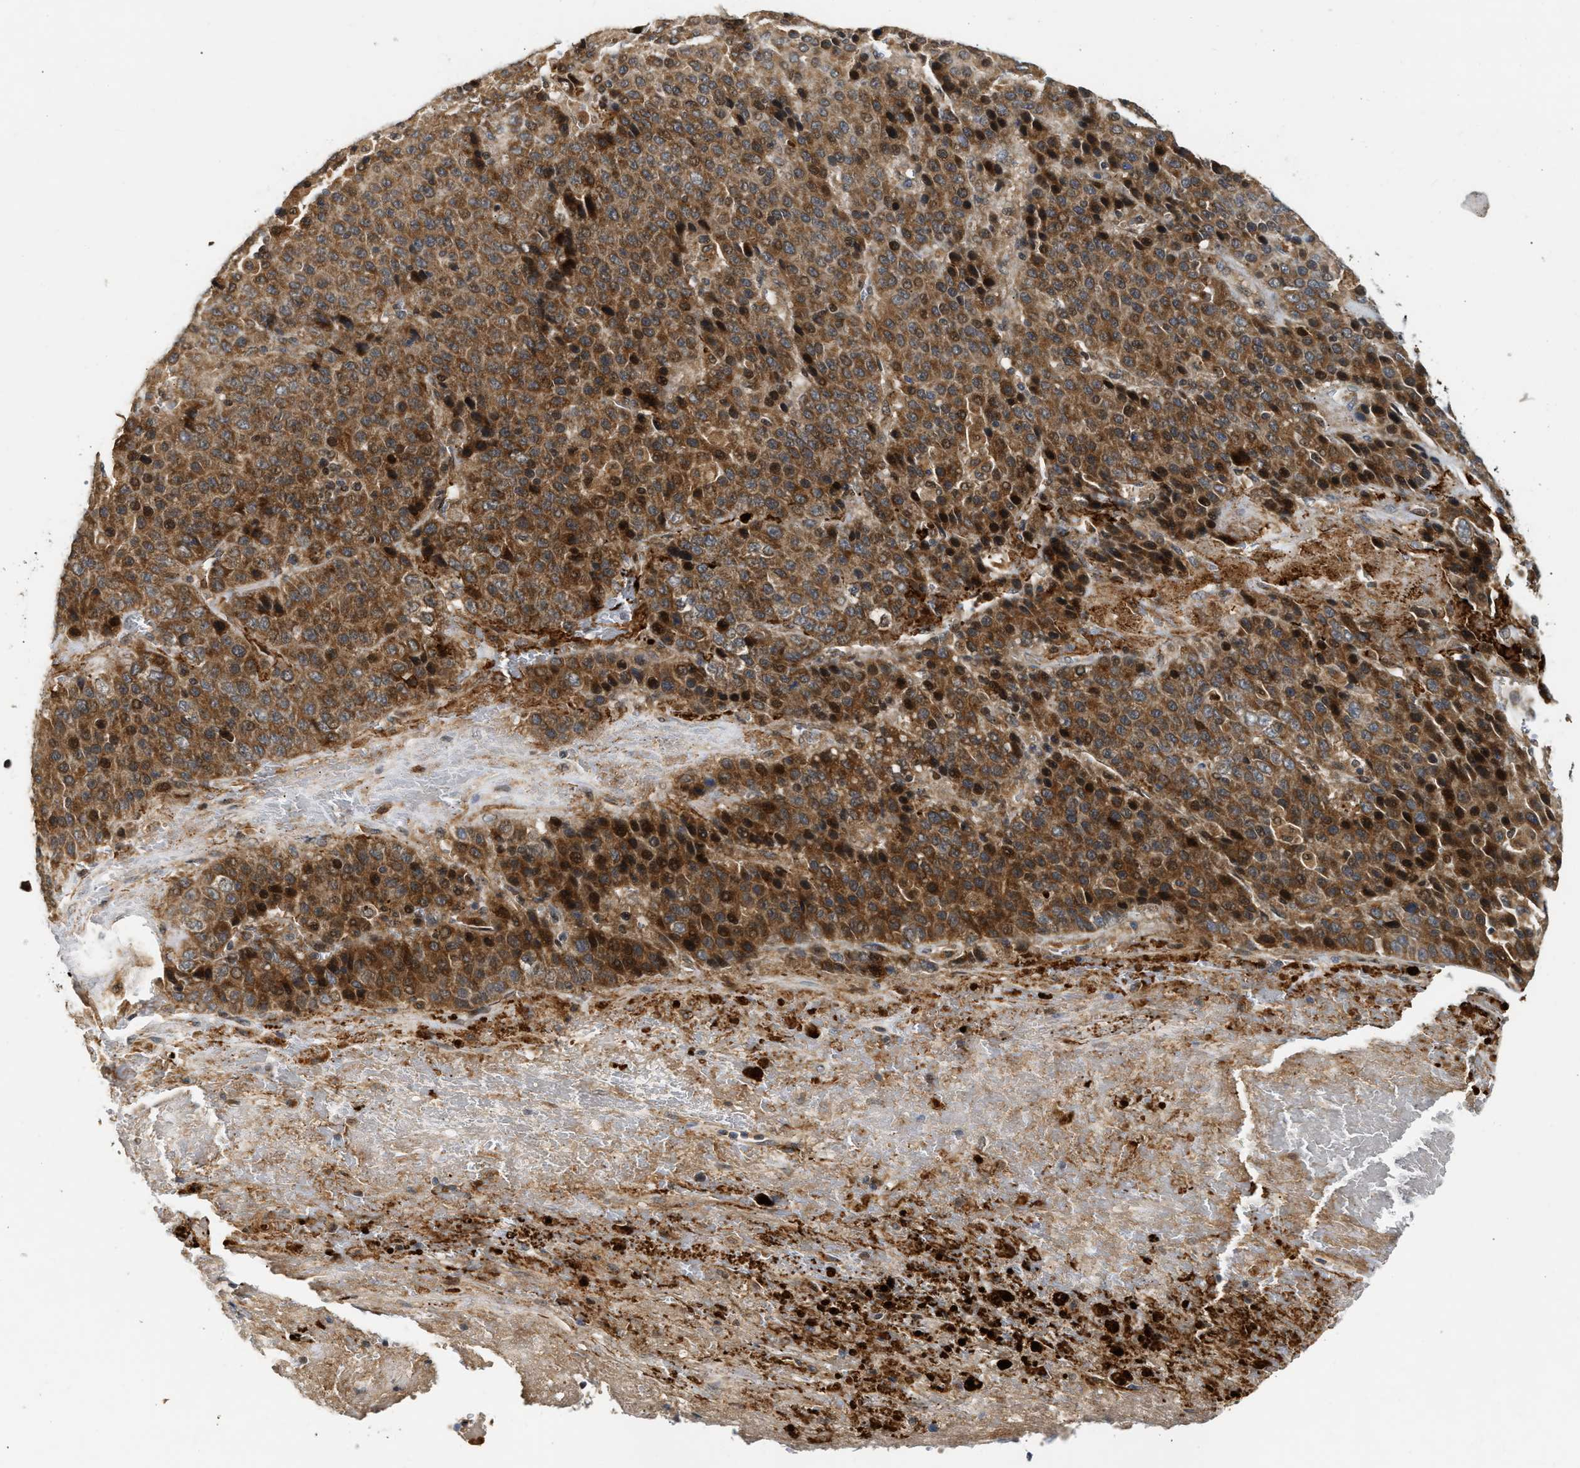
{"staining": {"intensity": "strong", "quantity": ">75%", "location": "cytoplasmic/membranous,nuclear"}, "tissue": "liver cancer", "cell_type": "Tumor cells", "image_type": "cancer", "snomed": [{"axis": "morphology", "description": "Carcinoma, Hepatocellular, NOS"}, {"axis": "topography", "description": "Liver"}], "caption": "This image shows immunohistochemistry staining of human liver cancer (hepatocellular carcinoma), with high strong cytoplasmic/membranous and nuclear positivity in approximately >75% of tumor cells.", "gene": "EXTL2", "patient": {"sex": "female", "age": 53}}